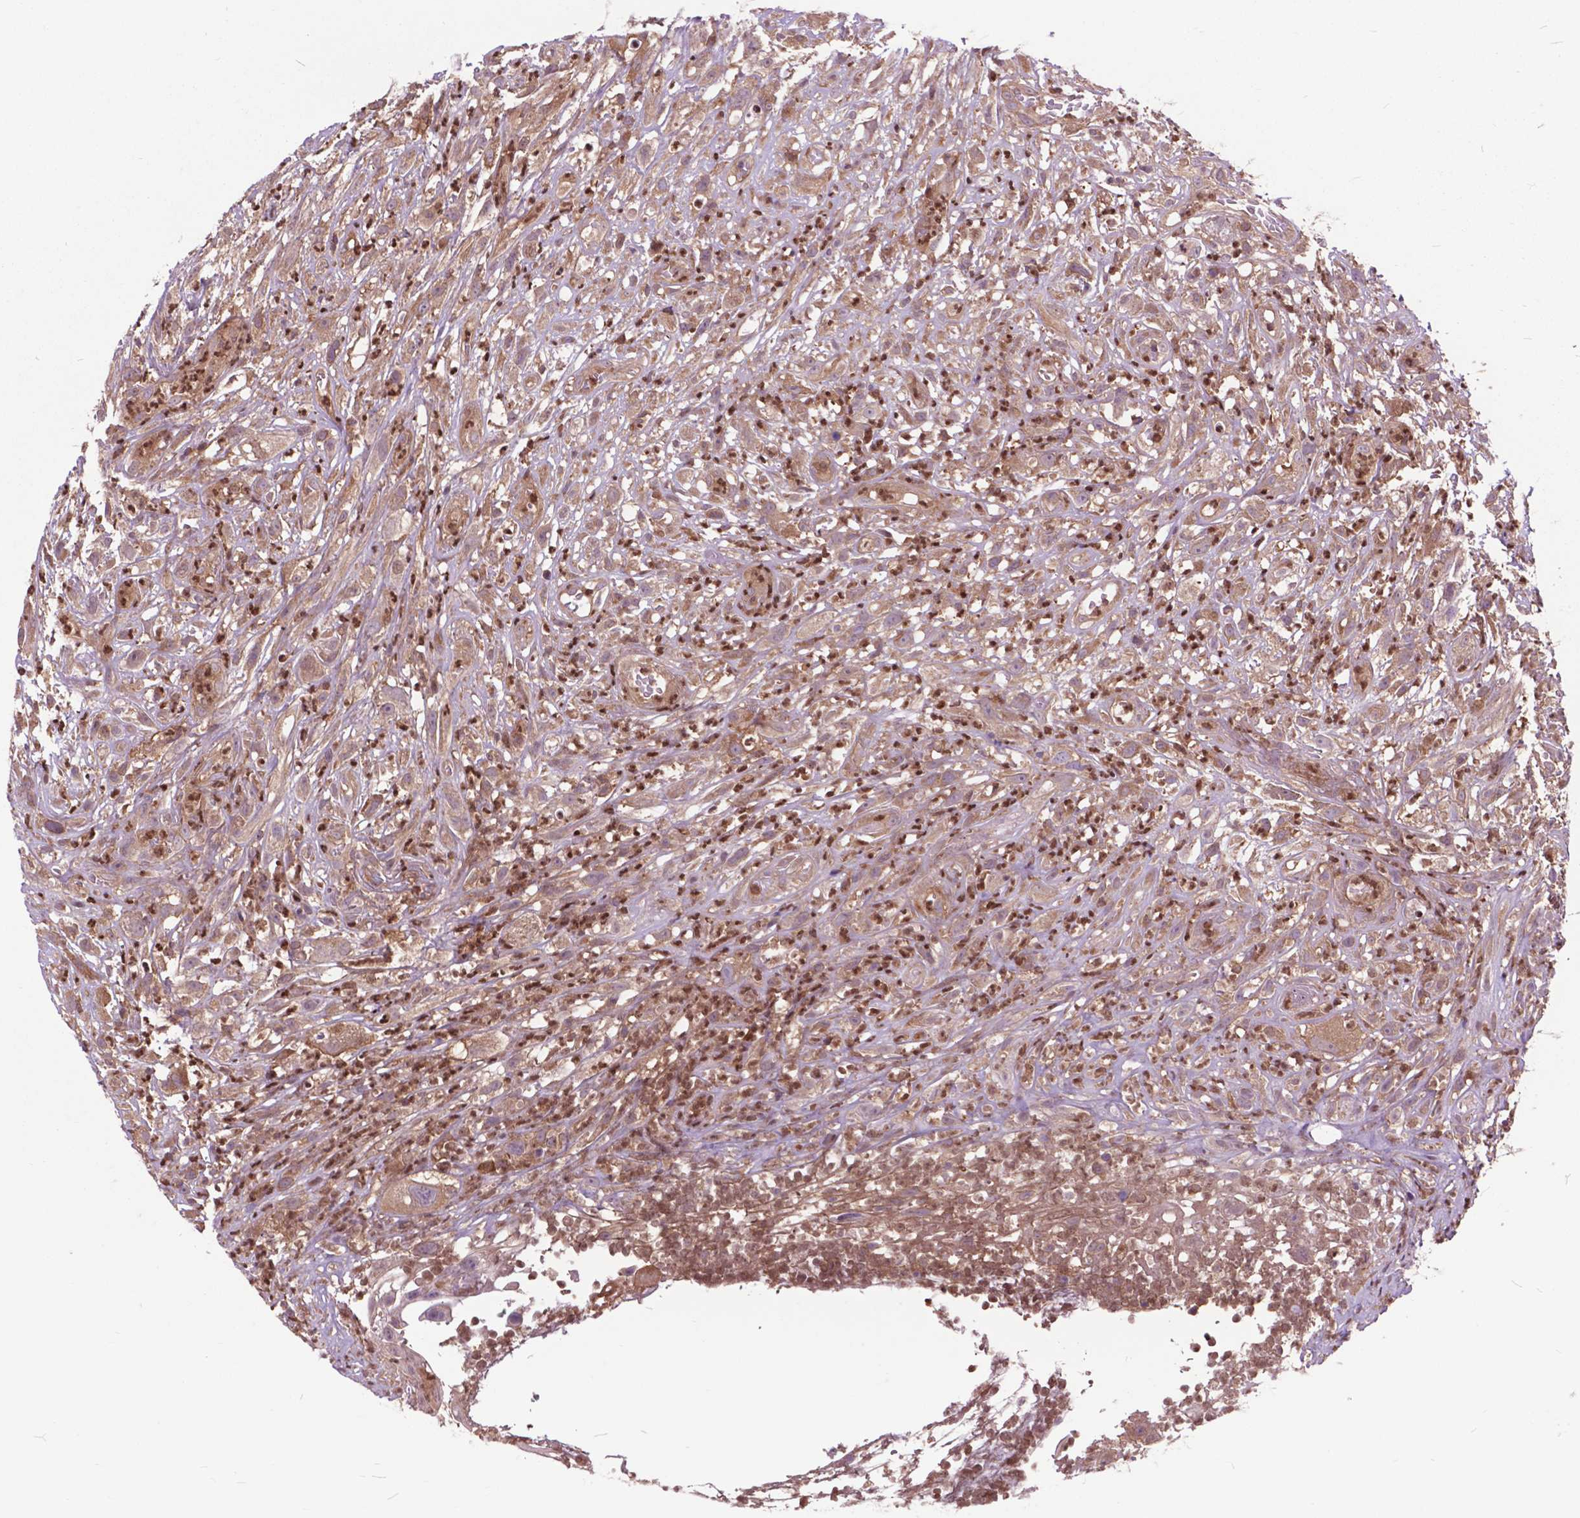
{"staining": {"intensity": "moderate", "quantity": ">75%", "location": "cytoplasmic/membranous"}, "tissue": "head and neck cancer", "cell_type": "Tumor cells", "image_type": "cancer", "snomed": [{"axis": "morphology", "description": "Squamous cell carcinoma, NOS"}, {"axis": "topography", "description": "Head-Neck"}], "caption": "Approximately >75% of tumor cells in squamous cell carcinoma (head and neck) show moderate cytoplasmic/membranous protein positivity as visualized by brown immunohistochemical staining.", "gene": "ARAF", "patient": {"sex": "male", "age": 65}}